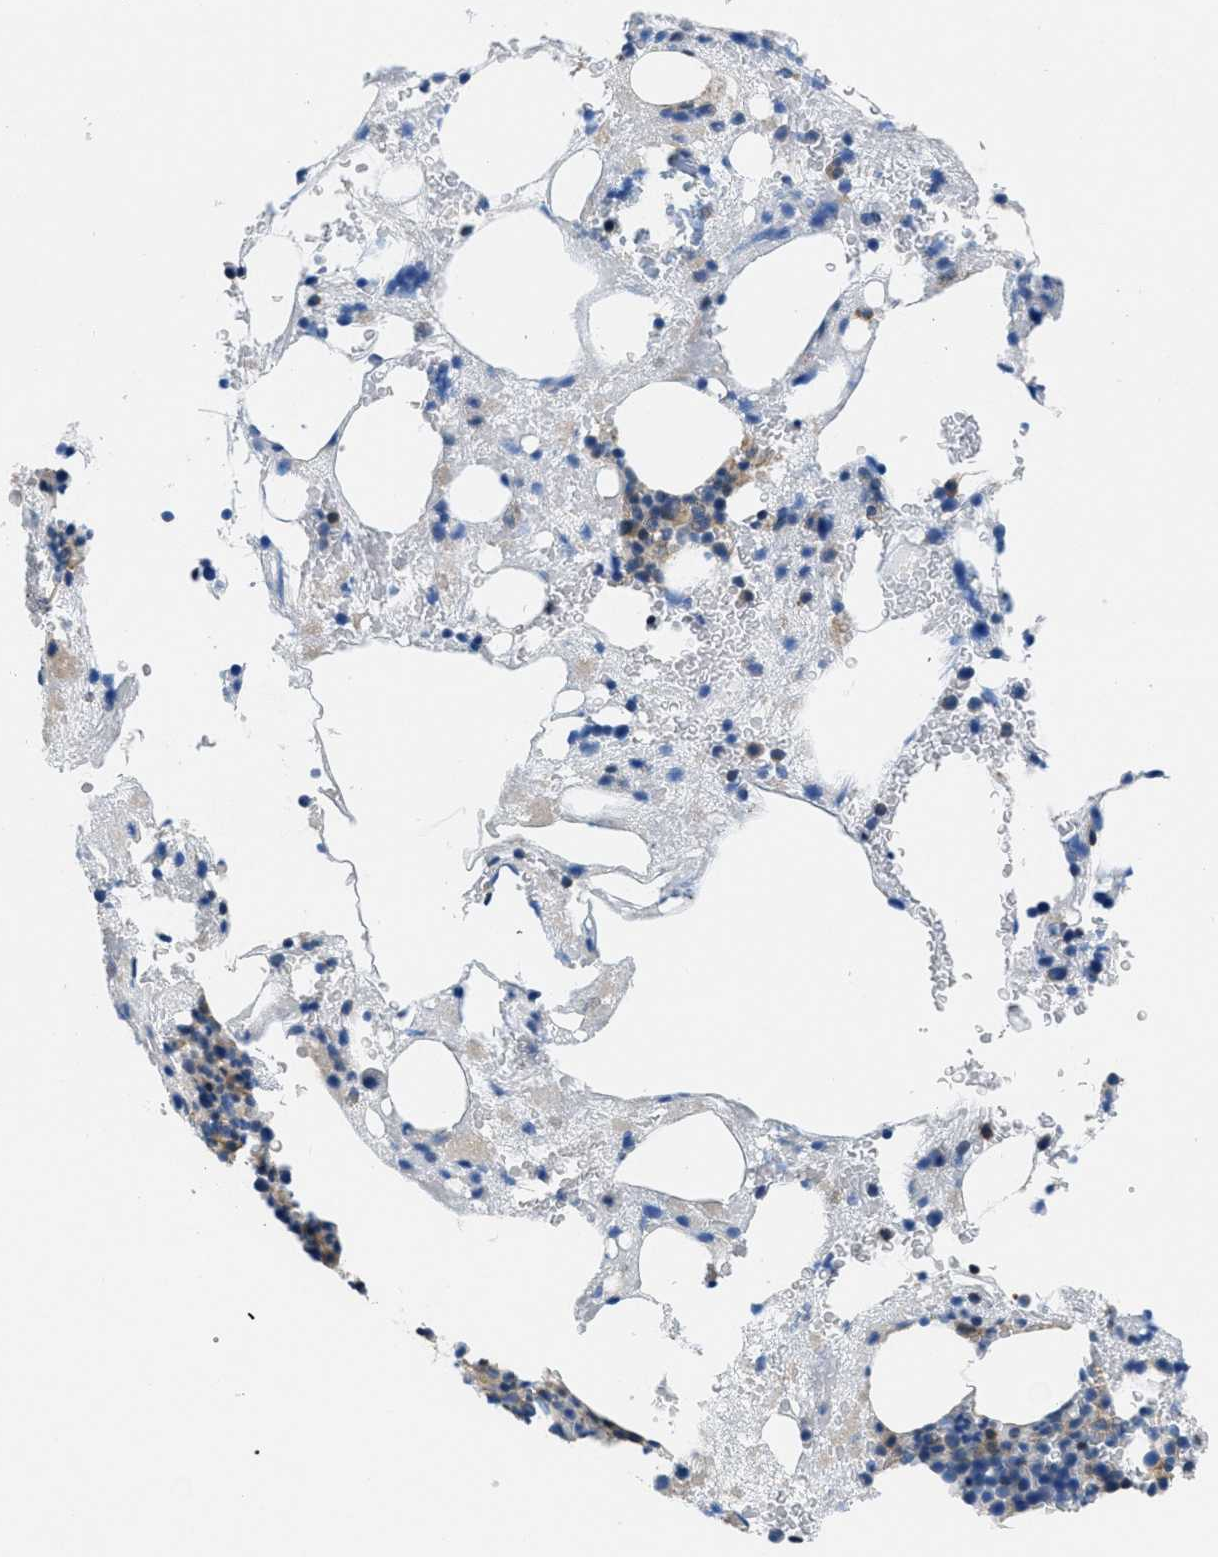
{"staining": {"intensity": "weak", "quantity": "<25%", "location": "cytoplasmic/membranous"}, "tissue": "bone marrow", "cell_type": "Hematopoietic cells", "image_type": "normal", "snomed": [{"axis": "morphology", "description": "Normal tissue, NOS"}, {"axis": "morphology", "description": "Inflammation, NOS"}, {"axis": "topography", "description": "Bone marrow"}], "caption": "High power microscopy micrograph of an immunohistochemistry micrograph of benign bone marrow, revealing no significant staining in hematopoietic cells. Brightfield microscopy of immunohistochemistry (IHC) stained with DAB (brown) and hematoxylin (blue), captured at high magnification.", "gene": "PIP5K1C", "patient": {"sex": "female", "age": 78}}